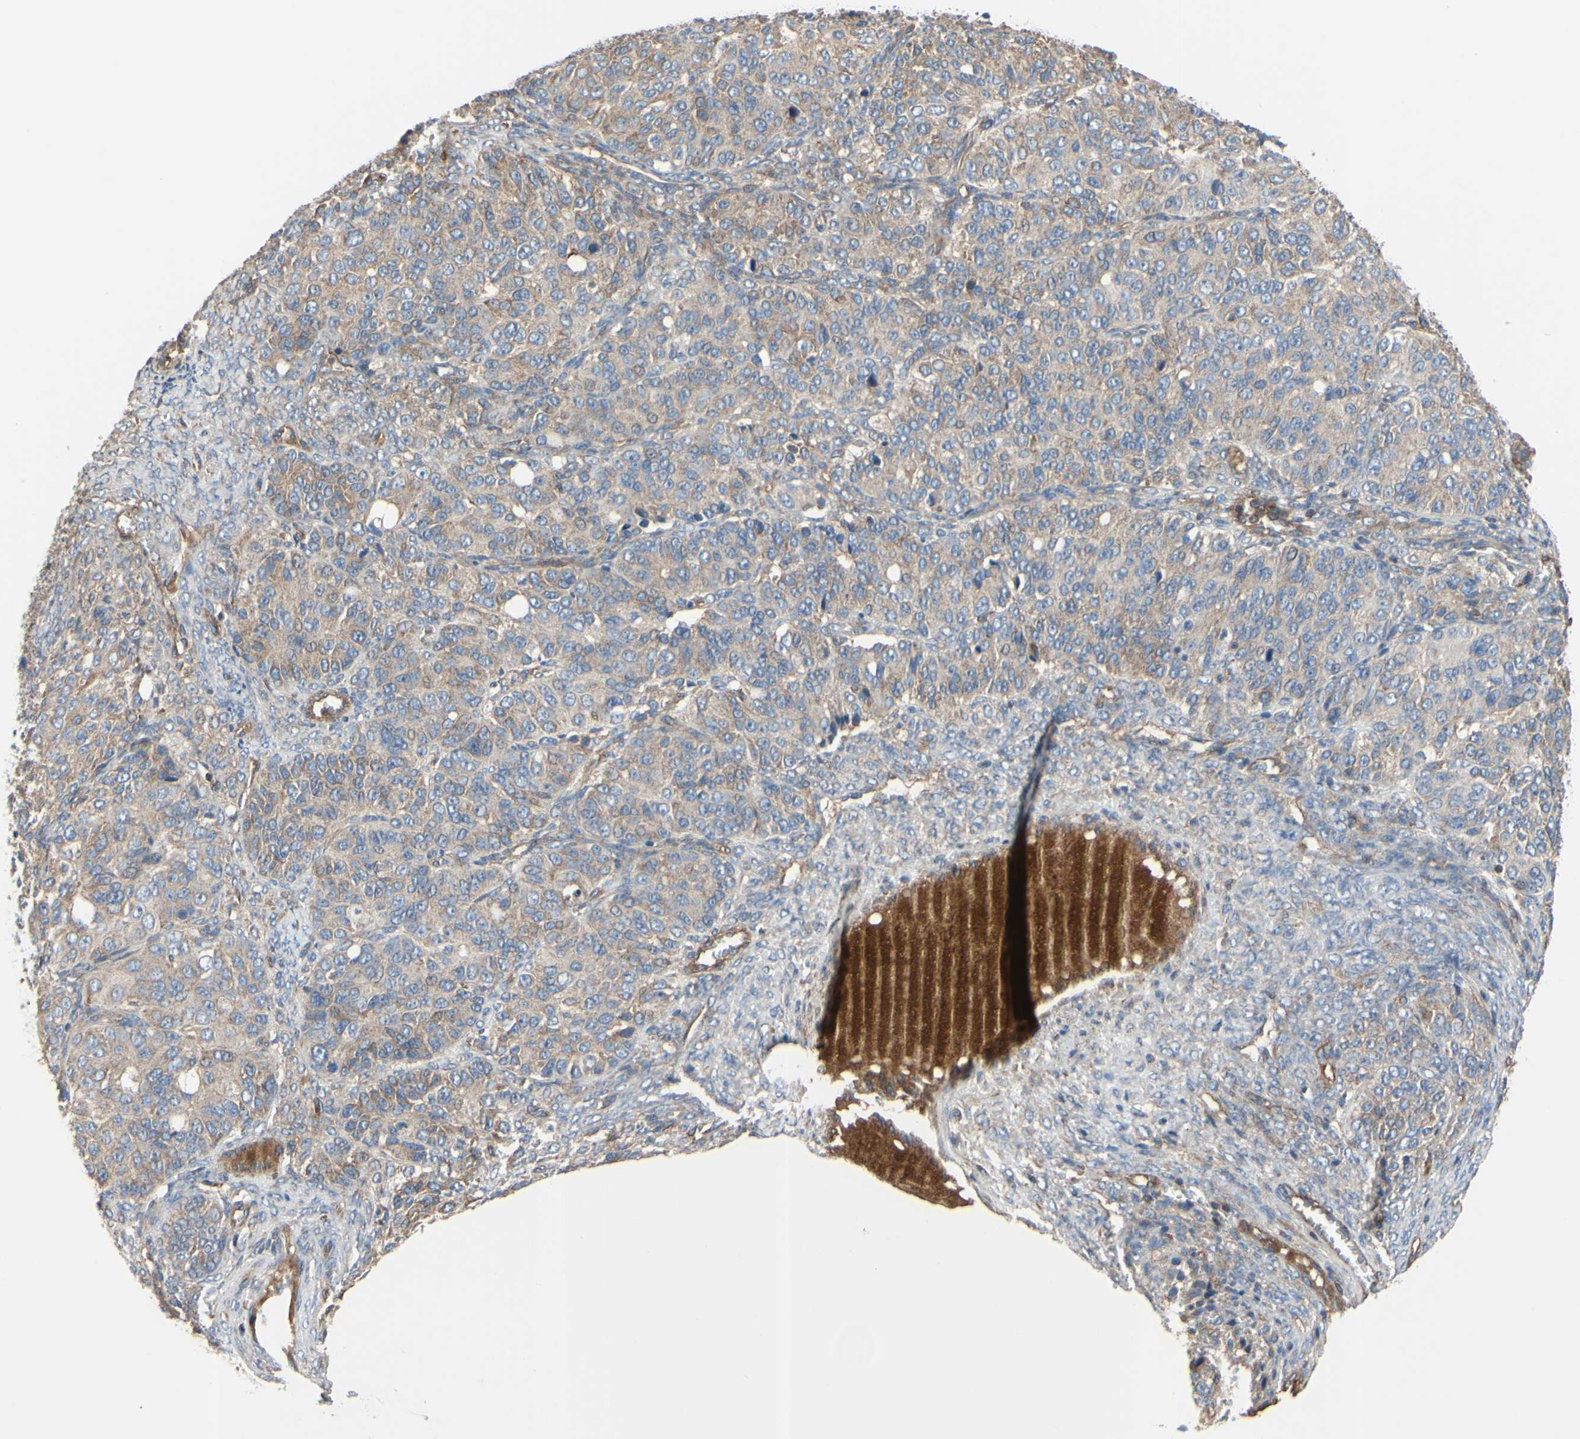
{"staining": {"intensity": "moderate", "quantity": ">75%", "location": "cytoplasmic/membranous"}, "tissue": "ovarian cancer", "cell_type": "Tumor cells", "image_type": "cancer", "snomed": [{"axis": "morphology", "description": "Carcinoma, endometroid"}, {"axis": "topography", "description": "Ovary"}], "caption": "Immunohistochemistry (IHC) staining of ovarian cancer (endometroid carcinoma), which shows medium levels of moderate cytoplasmic/membranous expression in approximately >75% of tumor cells indicating moderate cytoplasmic/membranous protein positivity. The staining was performed using DAB (brown) for protein detection and nuclei were counterstained in hematoxylin (blue).", "gene": "BECN1", "patient": {"sex": "female", "age": 51}}